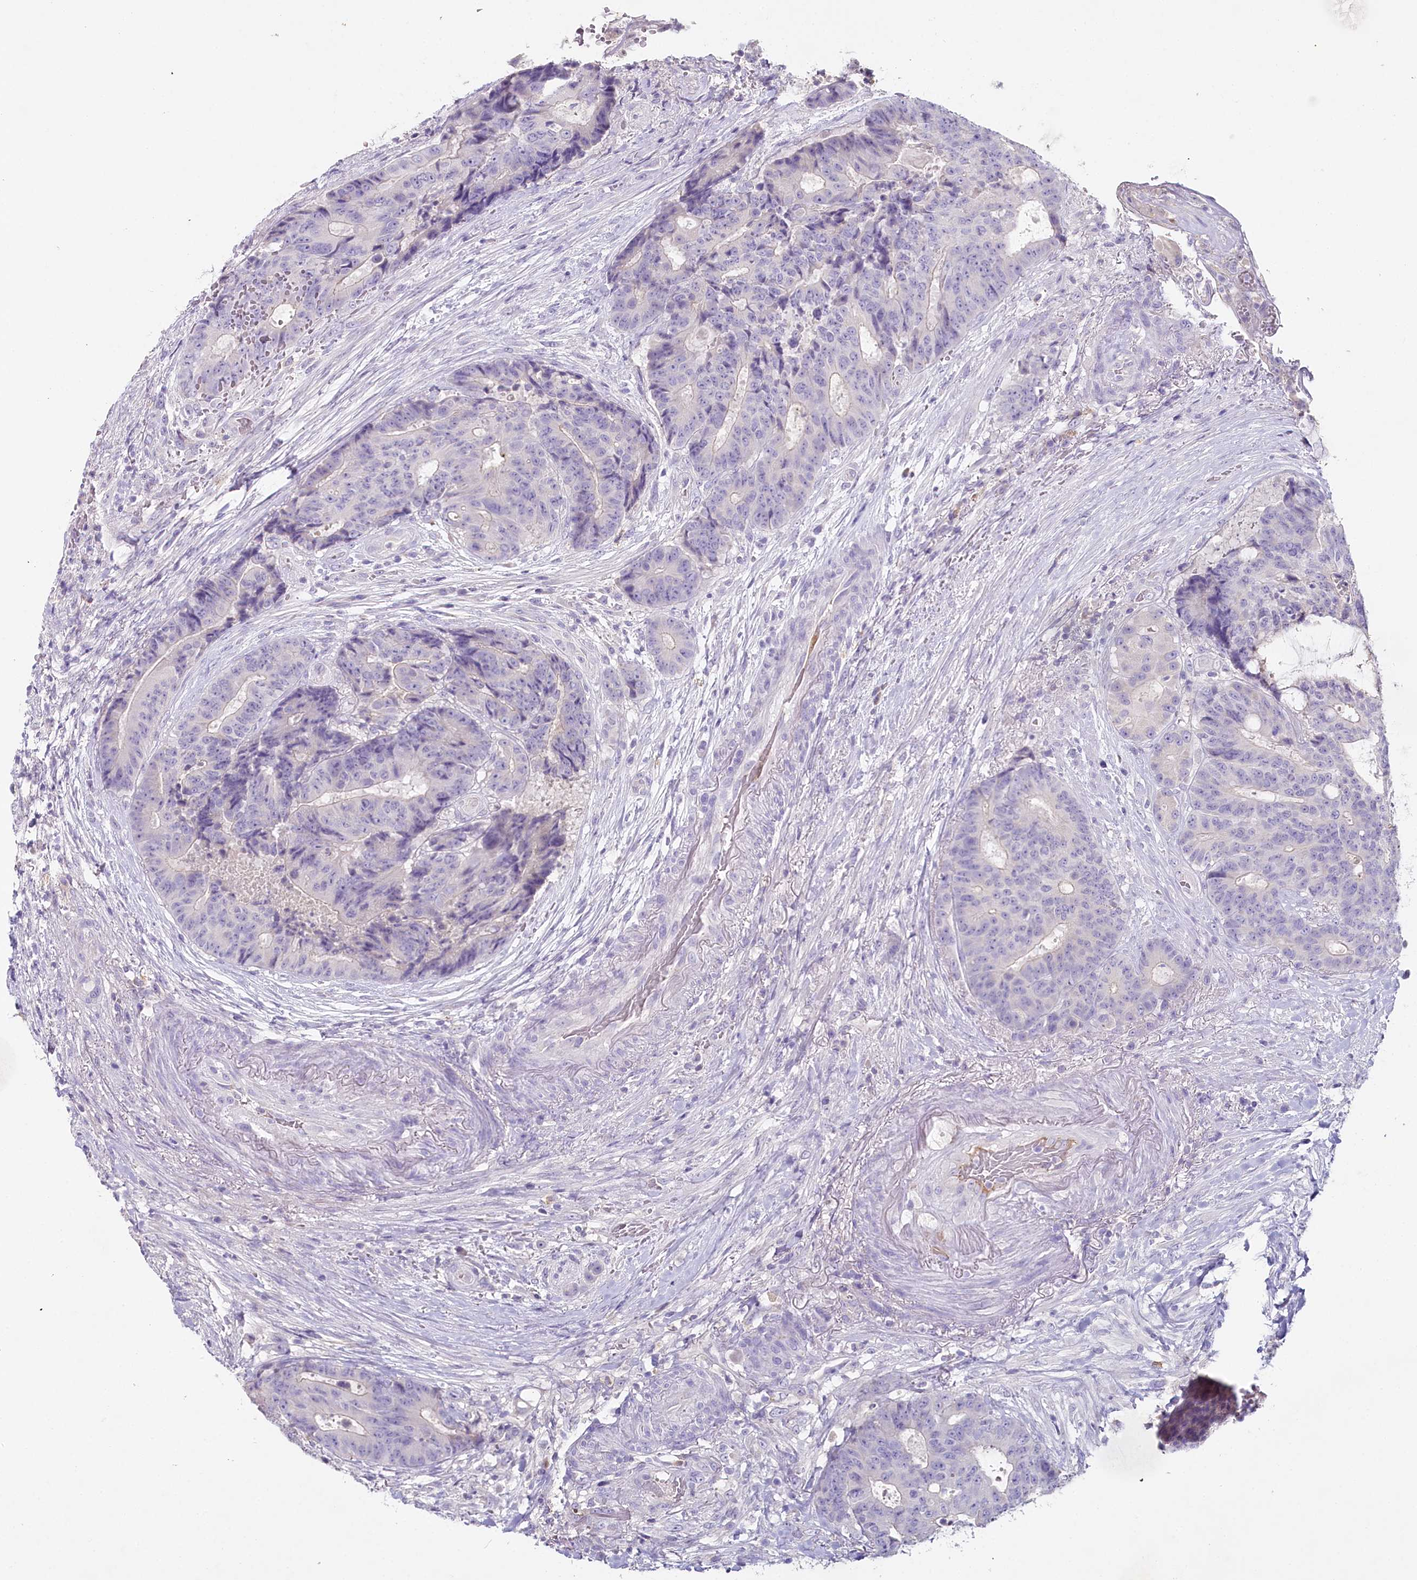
{"staining": {"intensity": "negative", "quantity": "none", "location": "none"}, "tissue": "colorectal cancer", "cell_type": "Tumor cells", "image_type": "cancer", "snomed": [{"axis": "morphology", "description": "Adenocarcinoma, NOS"}, {"axis": "topography", "description": "Rectum"}], "caption": "A histopathology image of colorectal cancer (adenocarcinoma) stained for a protein shows no brown staining in tumor cells. Nuclei are stained in blue.", "gene": "HPD", "patient": {"sex": "male", "age": 69}}